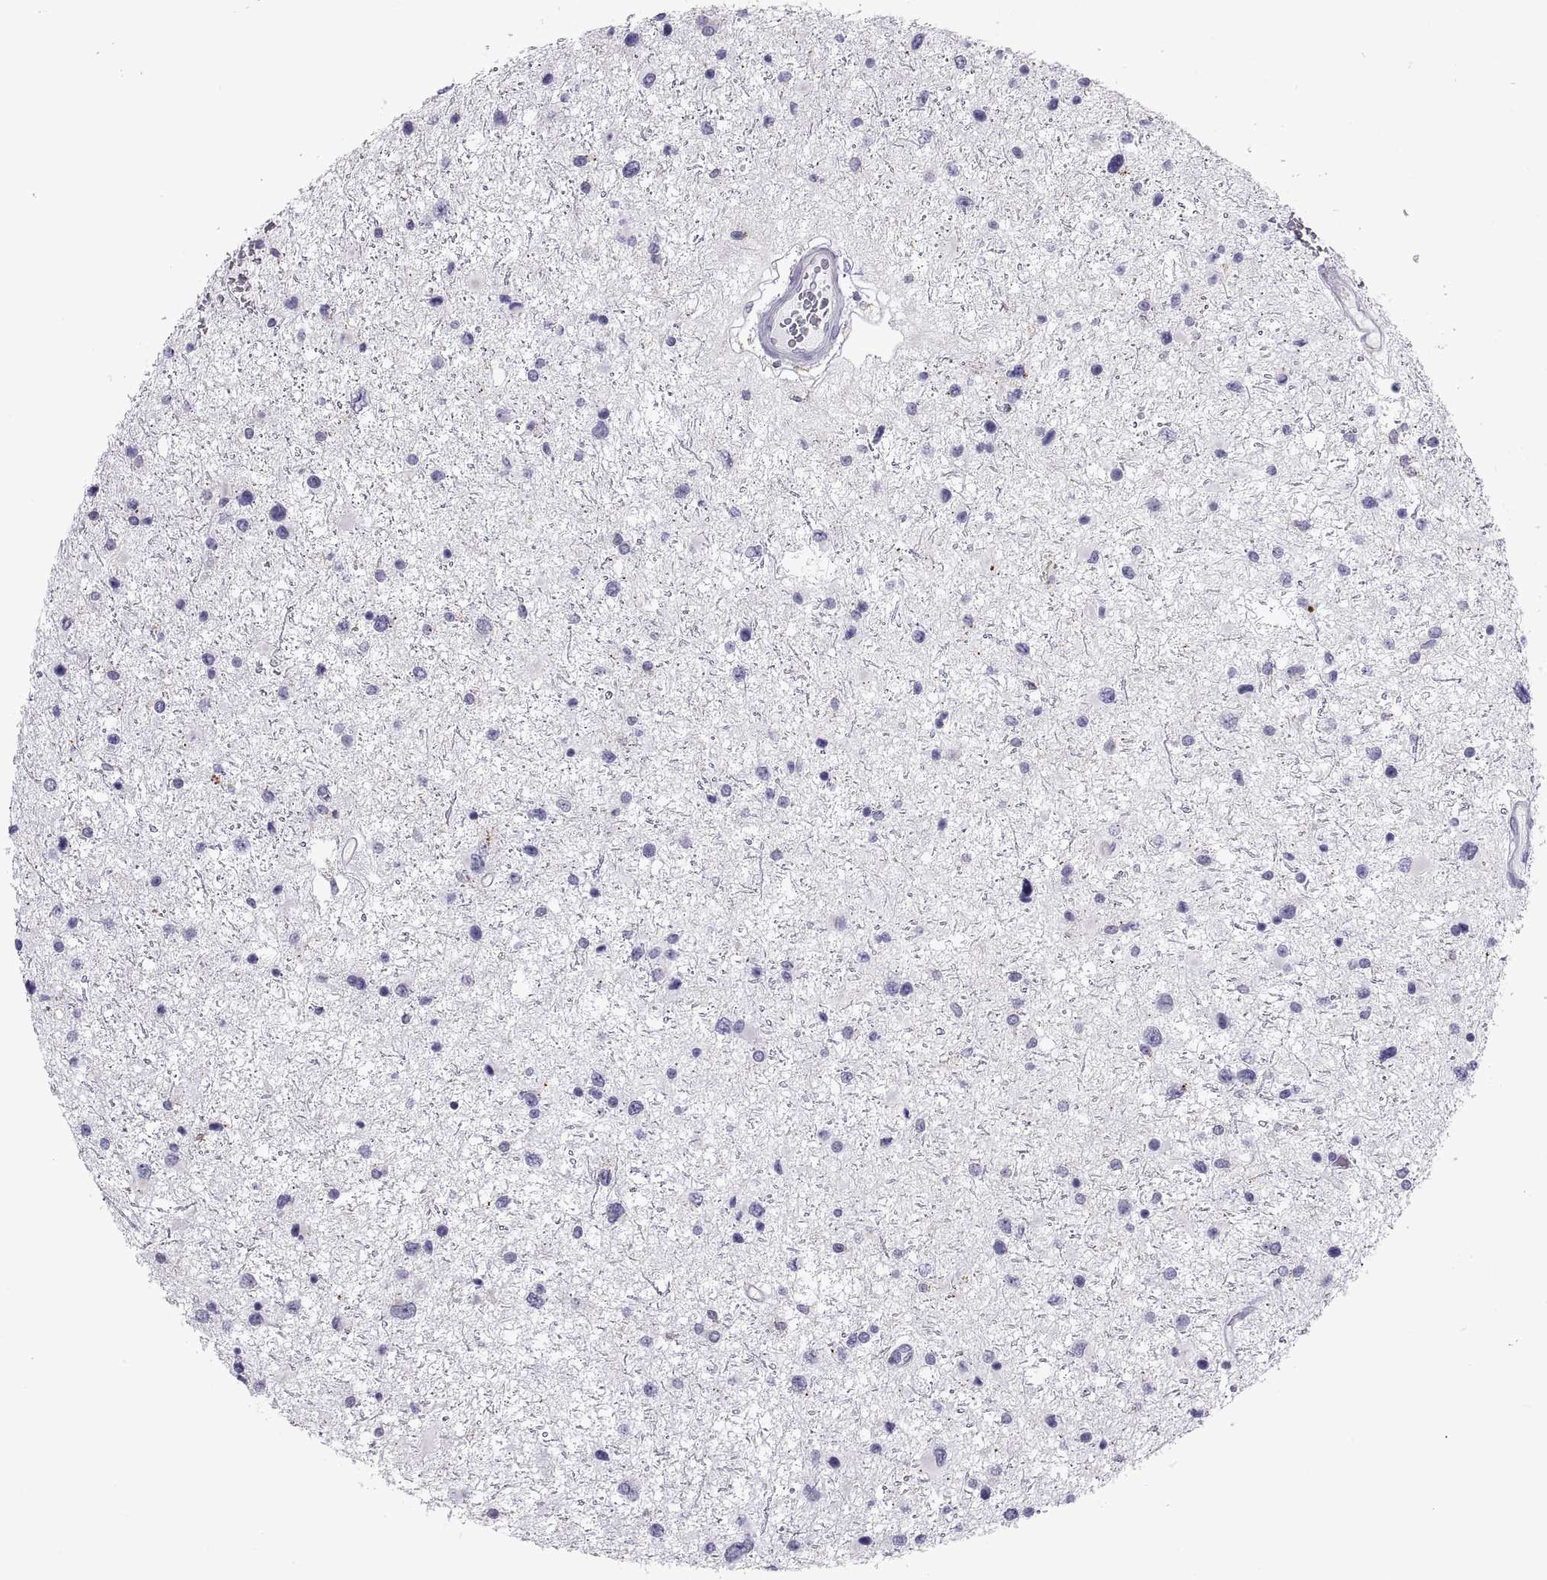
{"staining": {"intensity": "negative", "quantity": "none", "location": "none"}, "tissue": "glioma", "cell_type": "Tumor cells", "image_type": "cancer", "snomed": [{"axis": "morphology", "description": "Glioma, malignant, Low grade"}, {"axis": "topography", "description": "Brain"}], "caption": "A photomicrograph of human malignant glioma (low-grade) is negative for staining in tumor cells. Nuclei are stained in blue.", "gene": "RGS19", "patient": {"sex": "female", "age": 32}}